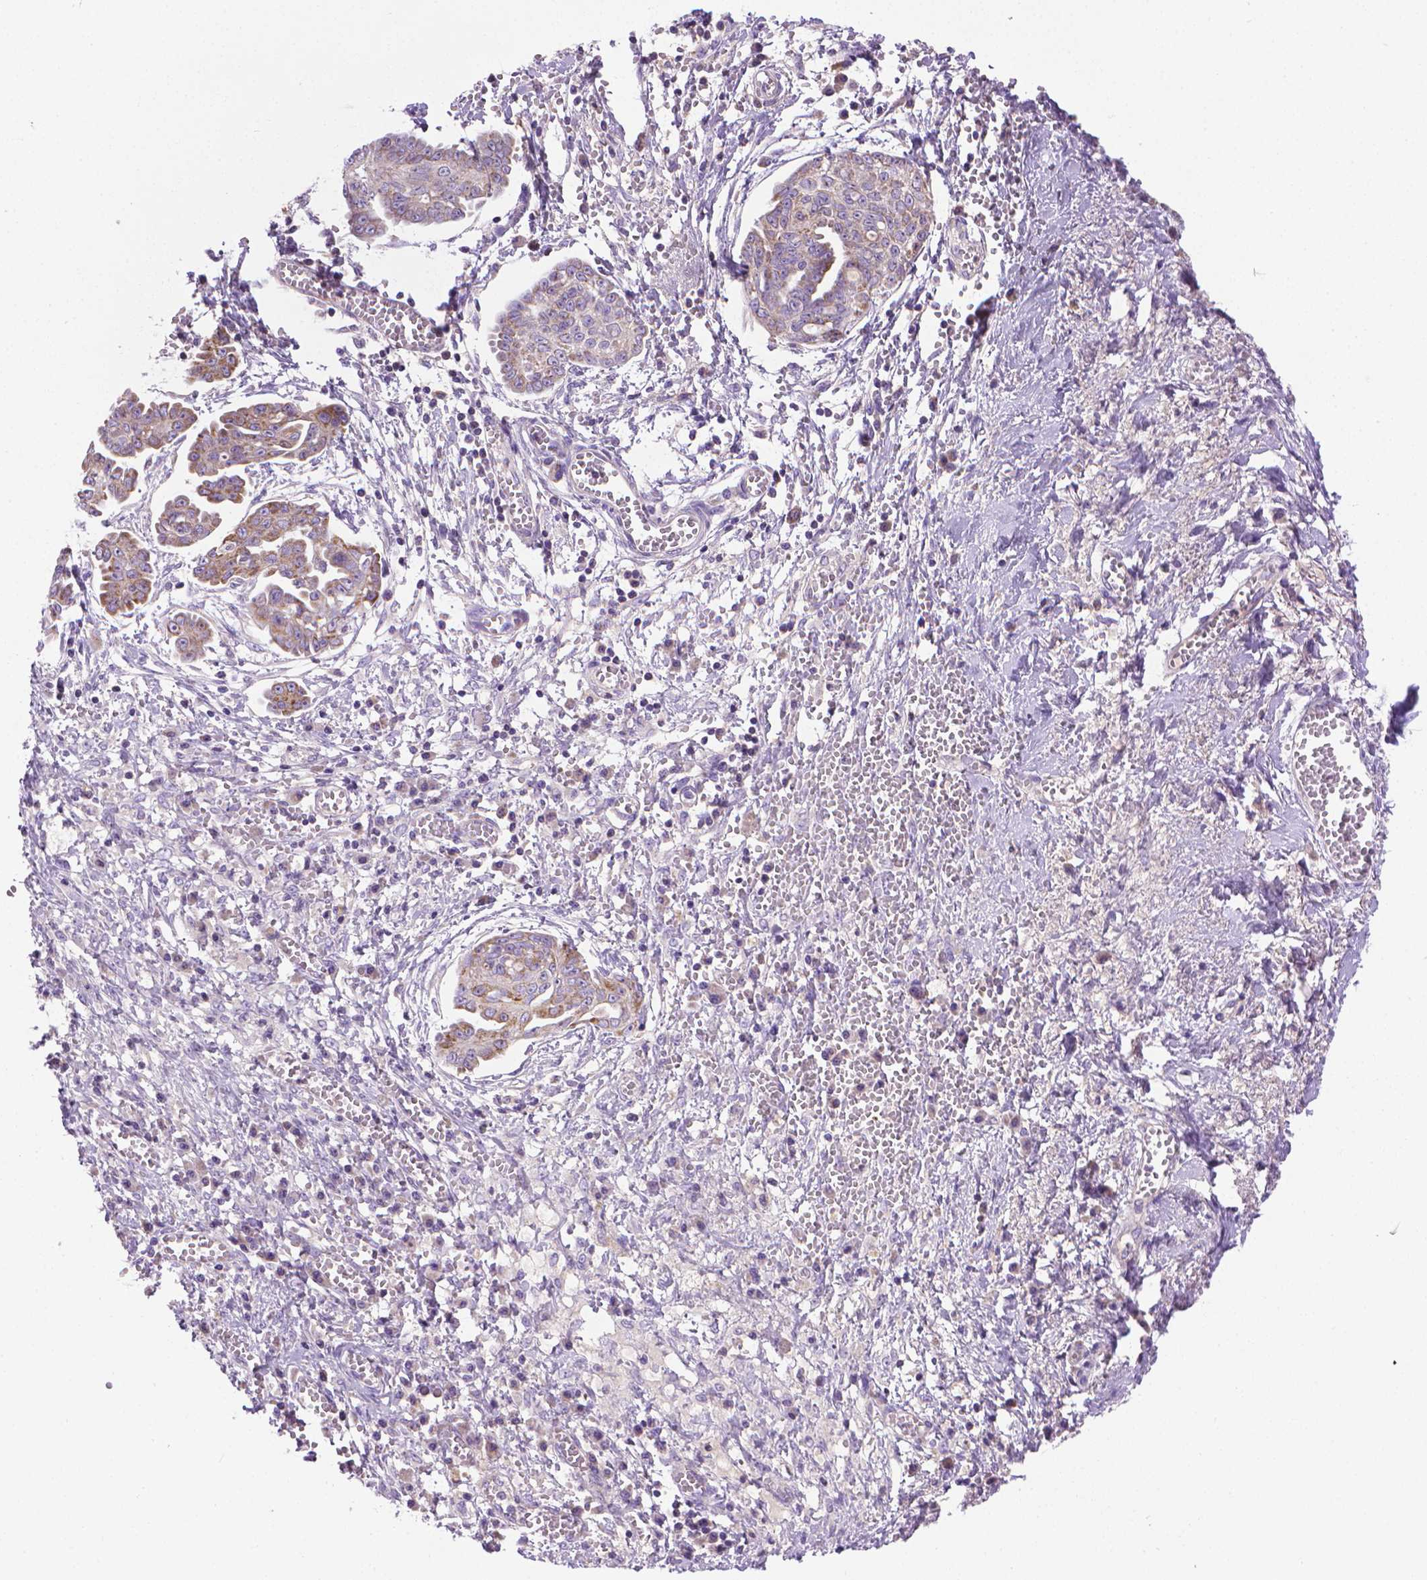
{"staining": {"intensity": "weak", "quantity": "<25%", "location": "cytoplasmic/membranous"}, "tissue": "ovarian cancer", "cell_type": "Tumor cells", "image_type": "cancer", "snomed": [{"axis": "morphology", "description": "Cystadenocarcinoma, serous, NOS"}, {"axis": "topography", "description": "Ovary"}], "caption": "Immunohistochemical staining of human serous cystadenocarcinoma (ovarian) displays no significant staining in tumor cells.", "gene": "SLC51B", "patient": {"sex": "female", "age": 71}}